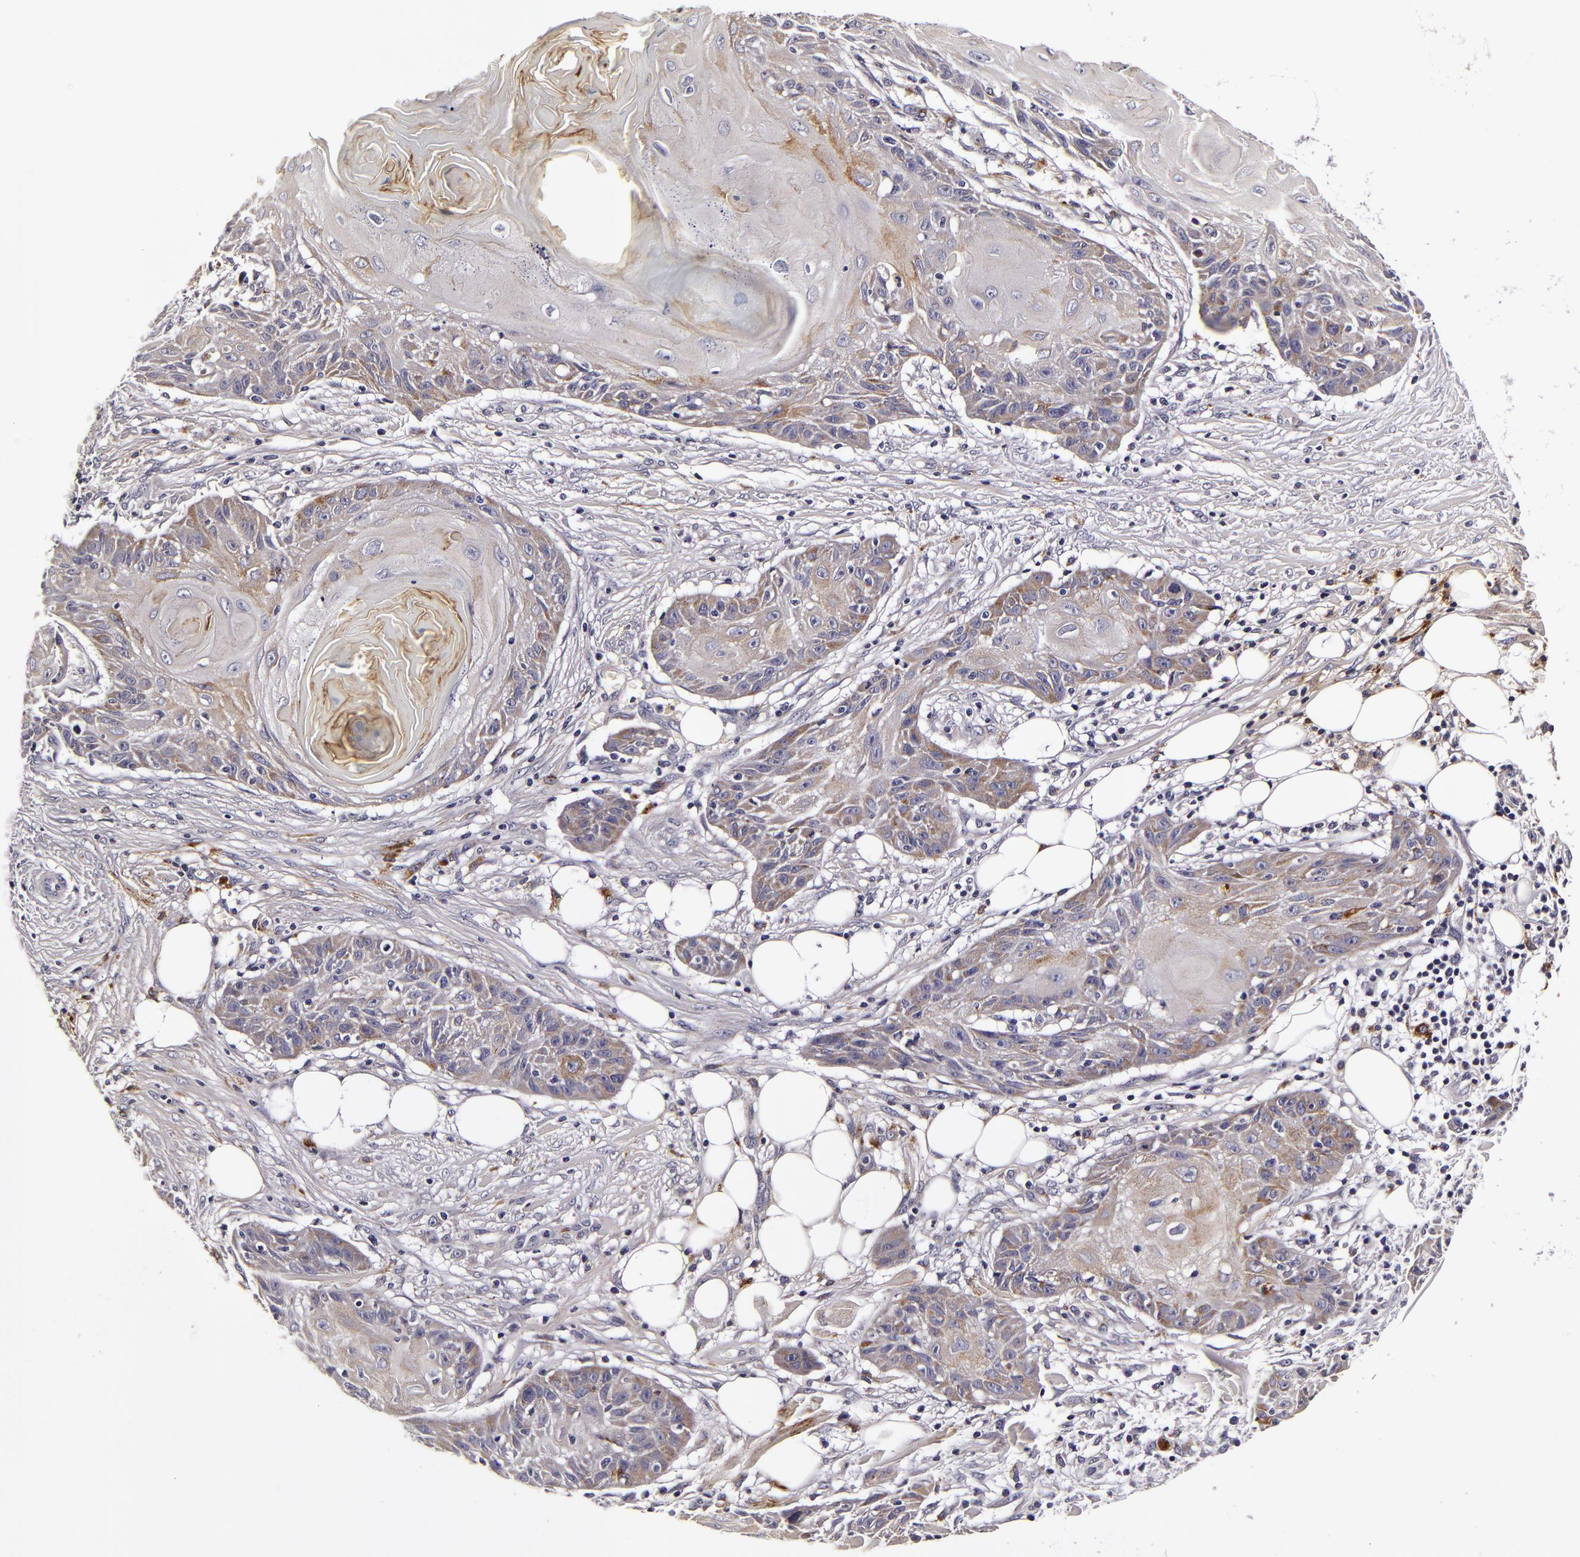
{"staining": {"intensity": "negative", "quantity": "none", "location": "none"}, "tissue": "skin cancer", "cell_type": "Tumor cells", "image_type": "cancer", "snomed": [{"axis": "morphology", "description": "Squamous cell carcinoma, NOS"}, {"axis": "topography", "description": "Skin"}], "caption": "Histopathology image shows no significant protein positivity in tumor cells of skin cancer (squamous cell carcinoma).", "gene": "LGALS3BP", "patient": {"sex": "female", "age": 88}}